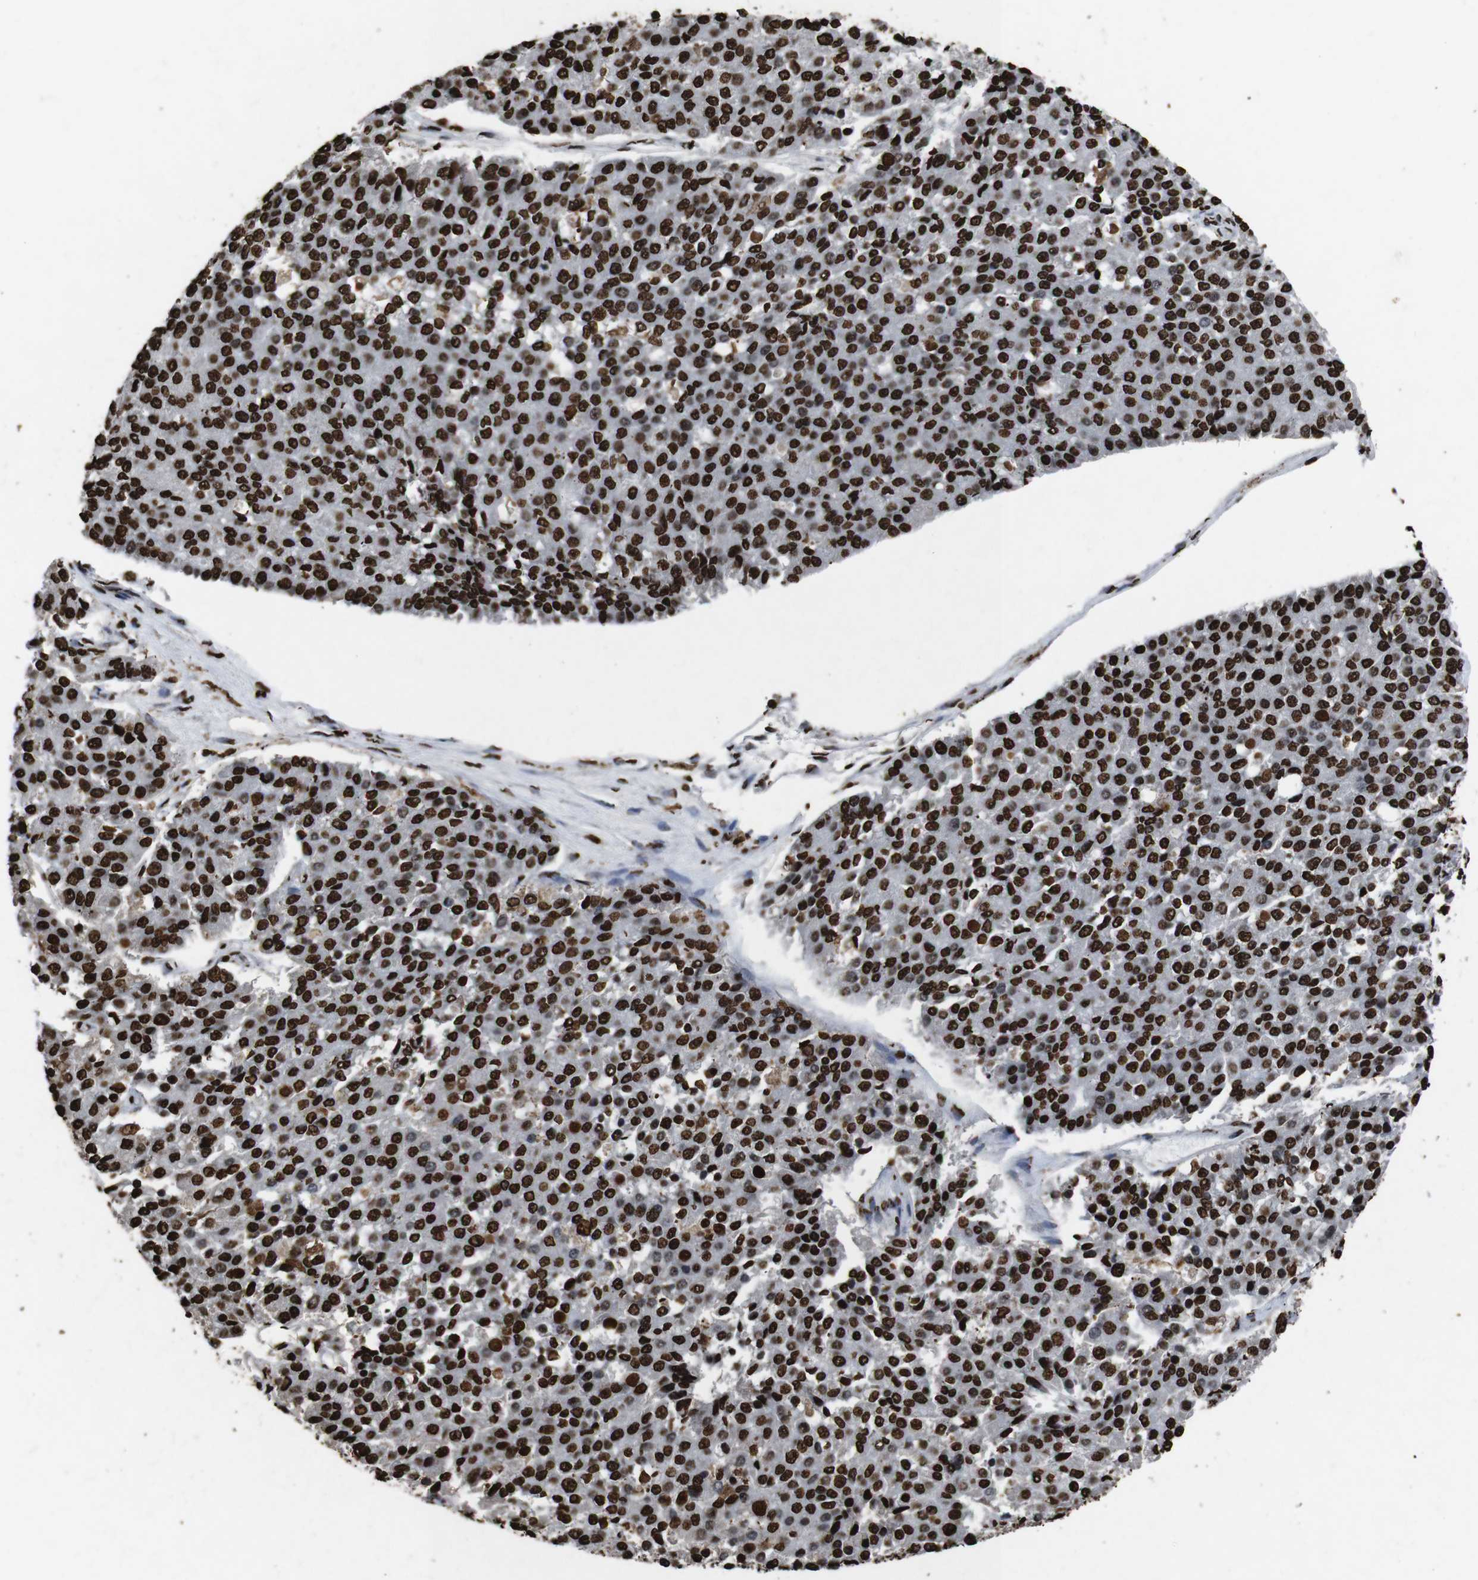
{"staining": {"intensity": "strong", "quantity": ">75%", "location": "nuclear"}, "tissue": "pancreatic cancer", "cell_type": "Tumor cells", "image_type": "cancer", "snomed": [{"axis": "morphology", "description": "Adenocarcinoma, NOS"}, {"axis": "topography", "description": "Pancreas"}], "caption": "The photomicrograph demonstrates a brown stain indicating the presence of a protein in the nuclear of tumor cells in pancreatic adenocarcinoma. (Stains: DAB (3,3'-diaminobenzidine) in brown, nuclei in blue, Microscopy: brightfield microscopy at high magnification).", "gene": "MDM2", "patient": {"sex": "male", "age": 50}}